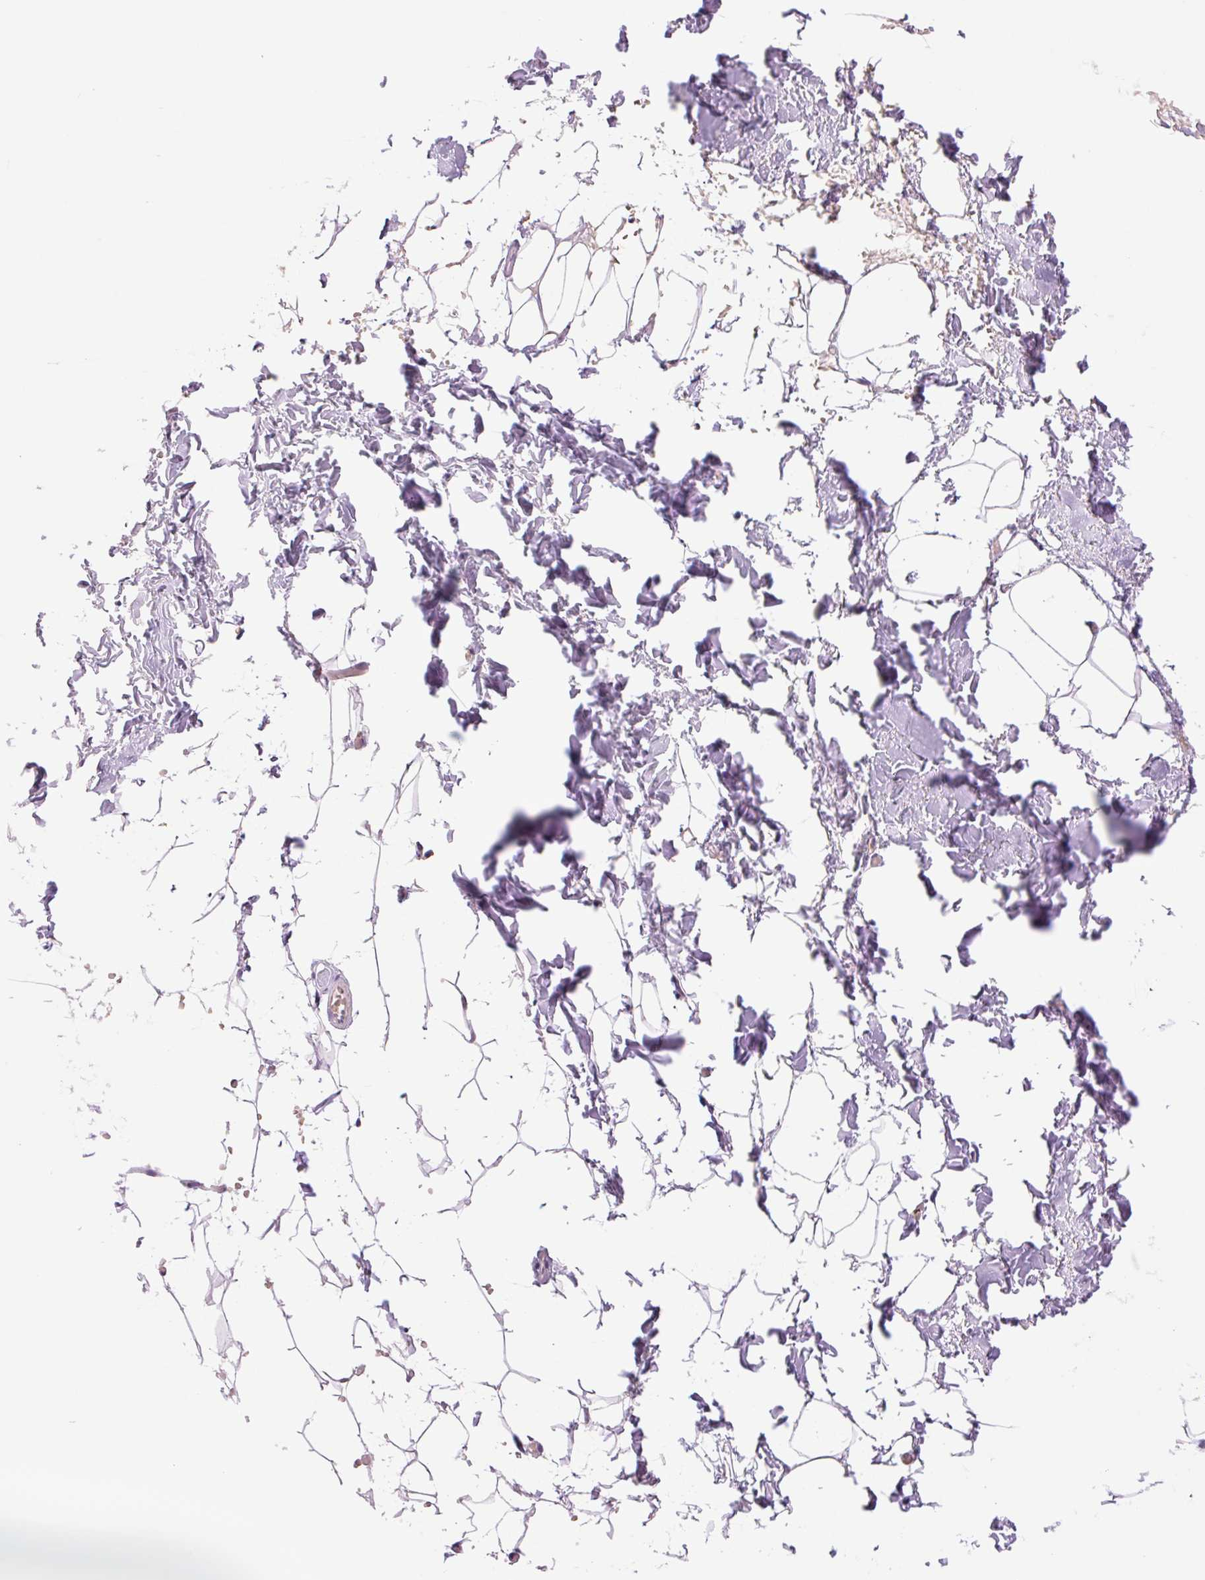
{"staining": {"intensity": "negative", "quantity": "none", "location": "none"}, "tissue": "adipose tissue", "cell_type": "Adipocytes", "image_type": "normal", "snomed": [{"axis": "morphology", "description": "Normal tissue, NOS"}, {"axis": "topography", "description": "Skin"}, {"axis": "topography", "description": "Peripheral nerve tissue"}], "caption": "High magnification brightfield microscopy of benign adipose tissue stained with DAB (3,3'-diaminobenzidine) (brown) and counterstained with hematoxylin (blue): adipocytes show no significant expression. (DAB (3,3'-diaminobenzidine) IHC visualized using brightfield microscopy, high magnification).", "gene": "ZFYVE21", "patient": {"sex": "female", "age": 56}}